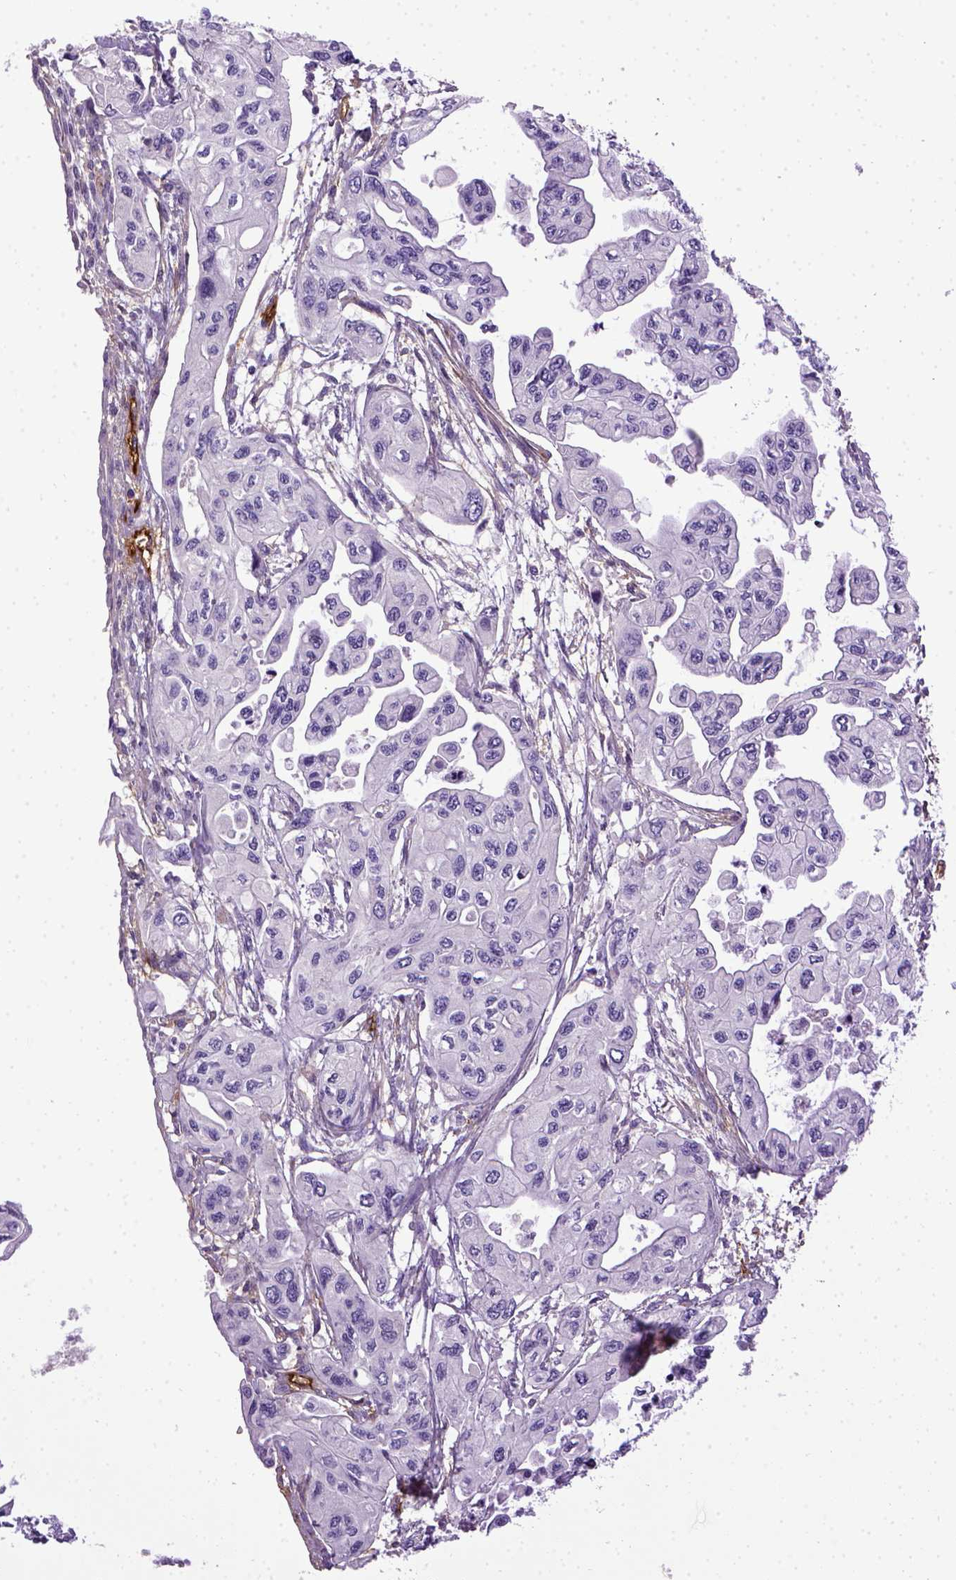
{"staining": {"intensity": "negative", "quantity": "none", "location": "none"}, "tissue": "pancreatic cancer", "cell_type": "Tumor cells", "image_type": "cancer", "snomed": [{"axis": "morphology", "description": "Adenocarcinoma, NOS"}, {"axis": "topography", "description": "Pancreas"}], "caption": "Histopathology image shows no protein staining in tumor cells of pancreatic cancer (adenocarcinoma) tissue.", "gene": "ENG", "patient": {"sex": "female", "age": 76}}